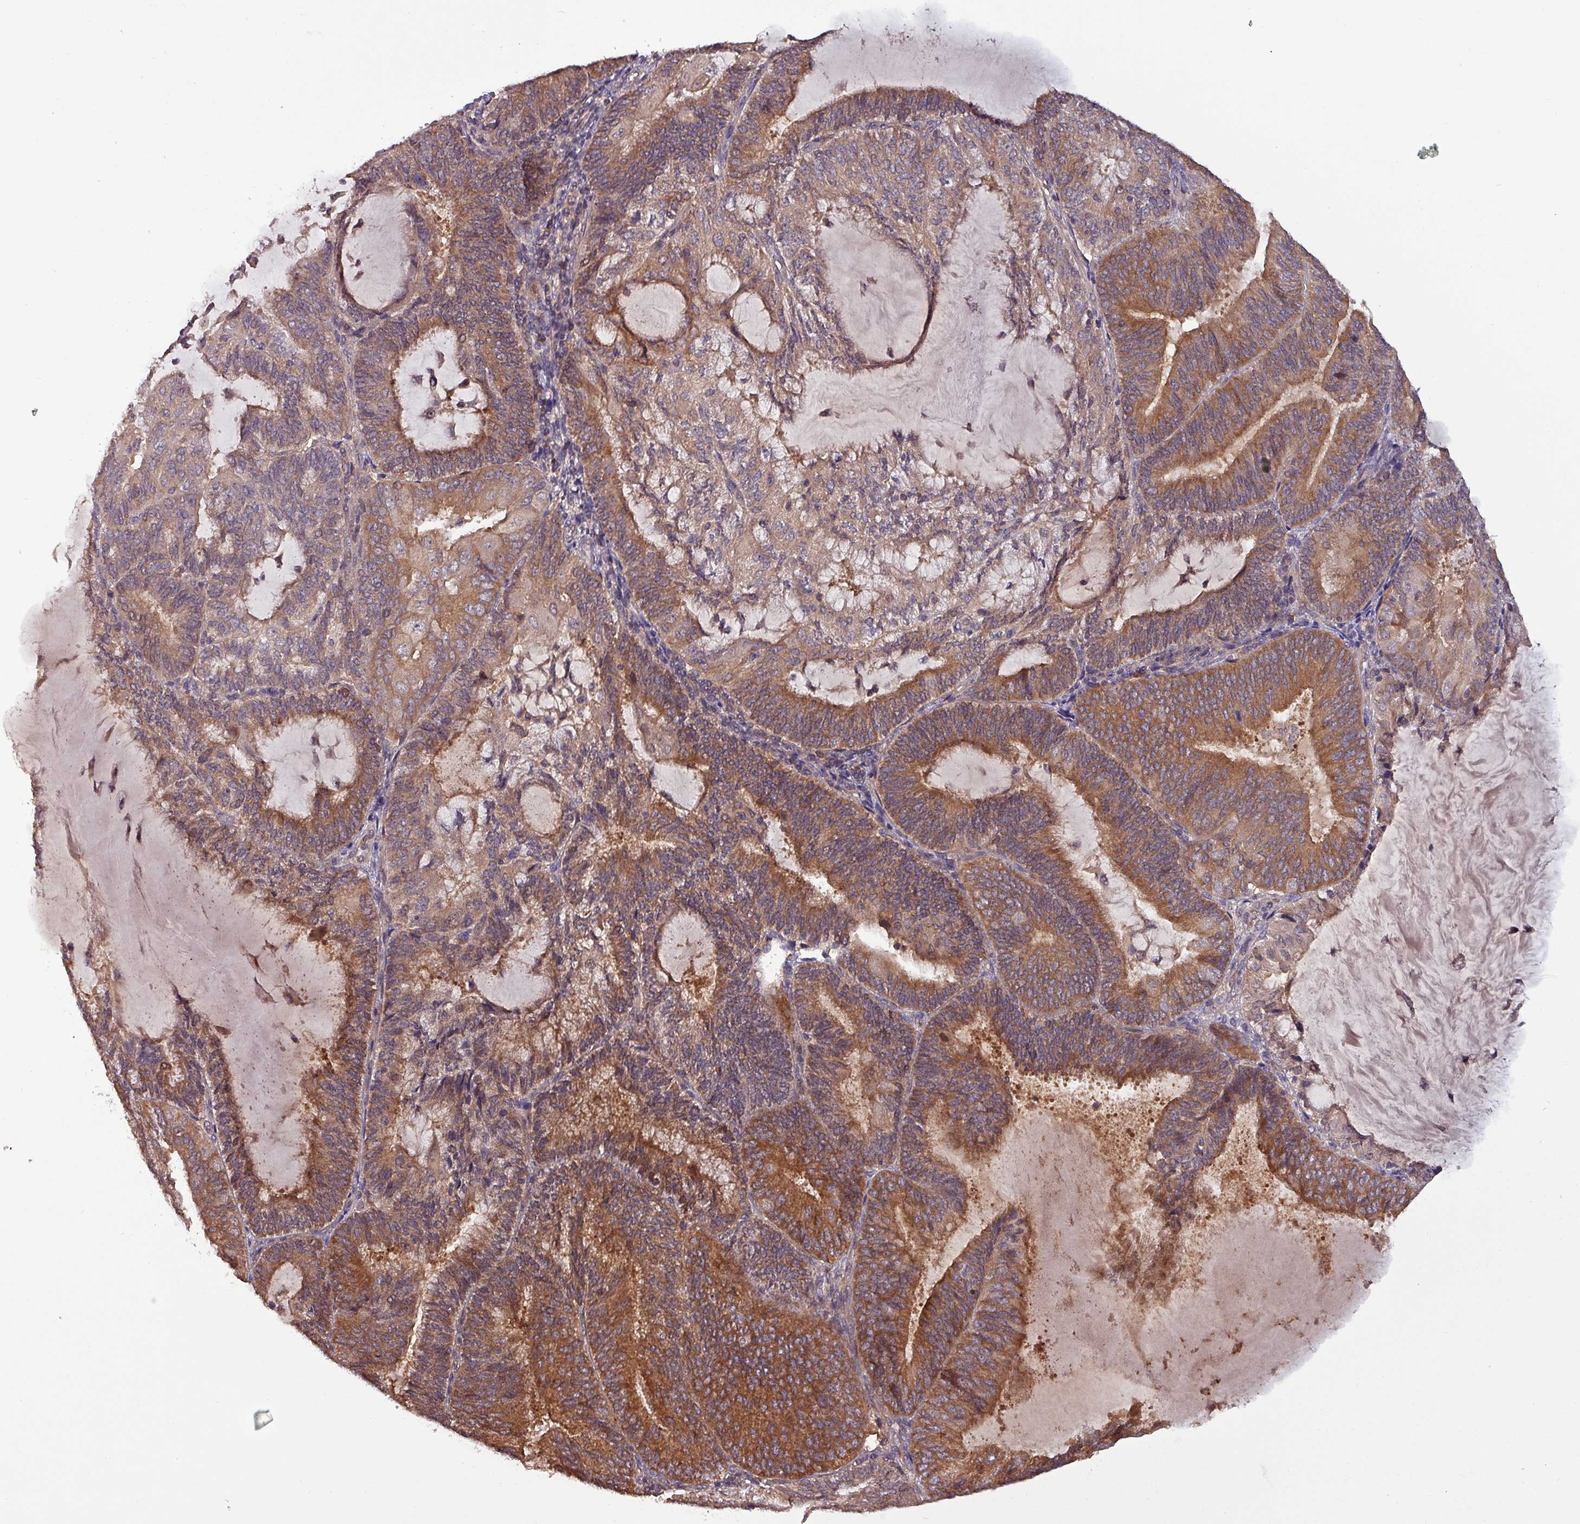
{"staining": {"intensity": "strong", "quantity": "25%-75%", "location": "cytoplasmic/membranous"}, "tissue": "endometrial cancer", "cell_type": "Tumor cells", "image_type": "cancer", "snomed": [{"axis": "morphology", "description": "Adenocarcinoma, NOS"}, {"axis": "topography", "description": "Endometrium"}], "caption": "Immunohistochemical staining of human endometrial cancer exhibits high levels of strong cytoplasmic/membranous positivity in about 25%-75% of tumor cells.", "gene": "PAFAH1B2", "patient": {"sex": "female", "age": 81}}